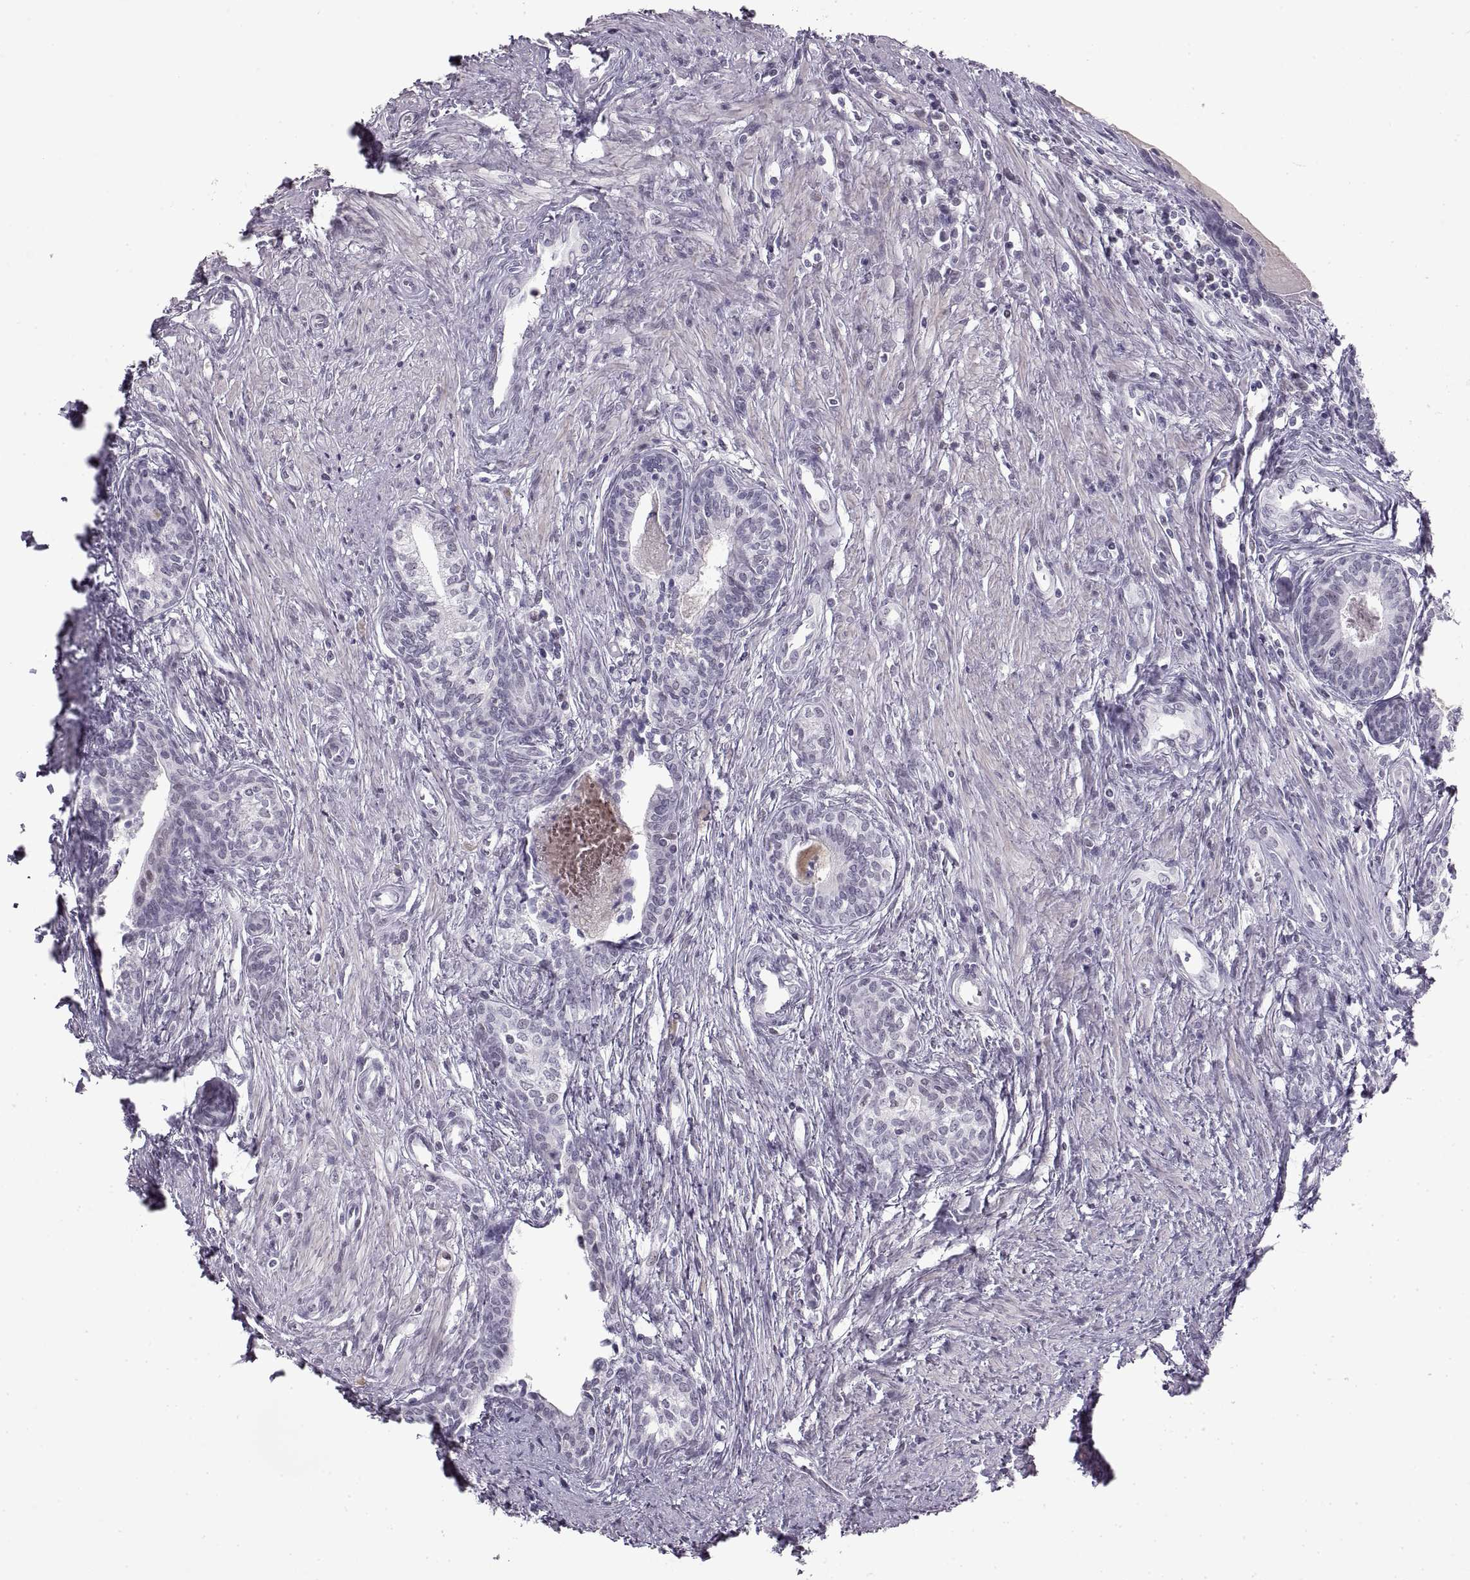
{"staining": {"intensity": "negative", "quantity": "none", "location": "none"}, "tissue": "prostate", "cell_type": "Glandular cells", "image_type": "normal", "snomed": [{"axis": "morphology", "description": "Normal tissue, NOS"}, {"axis": "topography", "description": "Prostate"}], "caption": "This is an IHC image of benign prostate. There is no expression in glandular cells.", "gene": "NANOS3", "patient": {"sex": "male", "age": 60}}